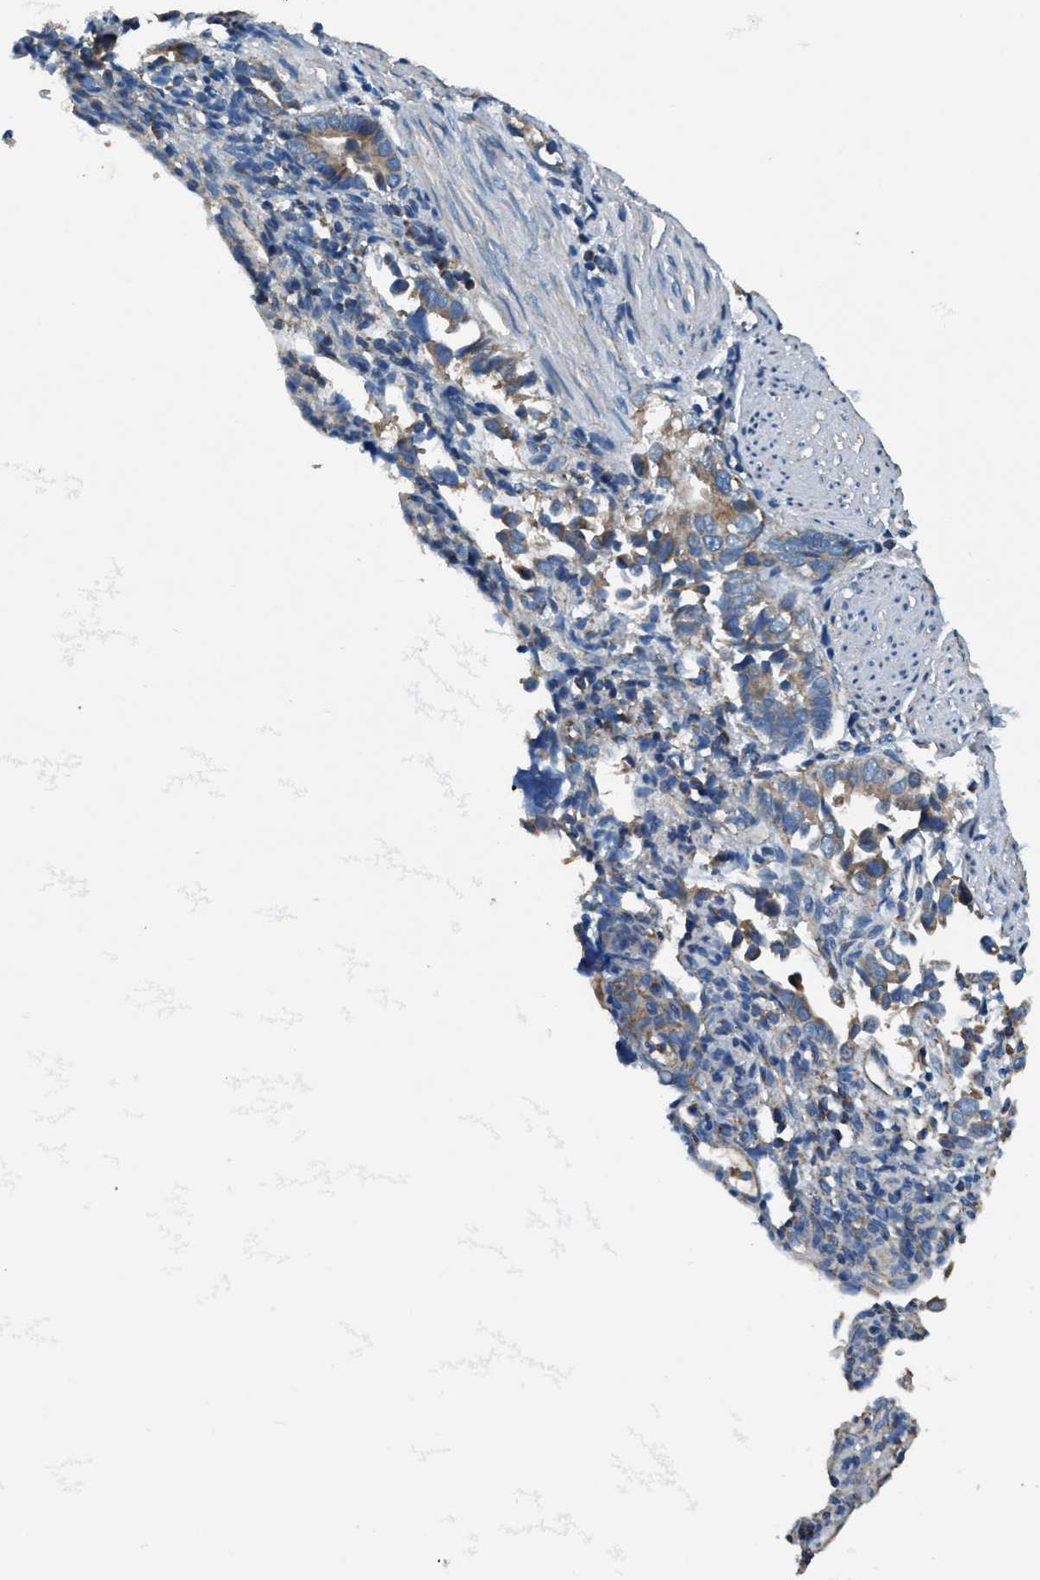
{"staining": {"intensity": "weak", "quantity": "25%-75%", "location": "cytoplasmic/membranous"}, "tissue": "liver cancer", "cell_type": "Tumor cells", "image_type": "cancer", "snomed": [{"axis": "morphology", "description": "Cholangiocarcinoma"}, {"axis": "topography", "description": "Liver"}], "caption": "A histopathology image of human cholangiocarcinoma (liver) stained for a protein reveals weak cytoplasmic/membranous brown staining in tumor cells.", "gene": "ANKFN1", "patient": {"sex": "female", "age": 79}}